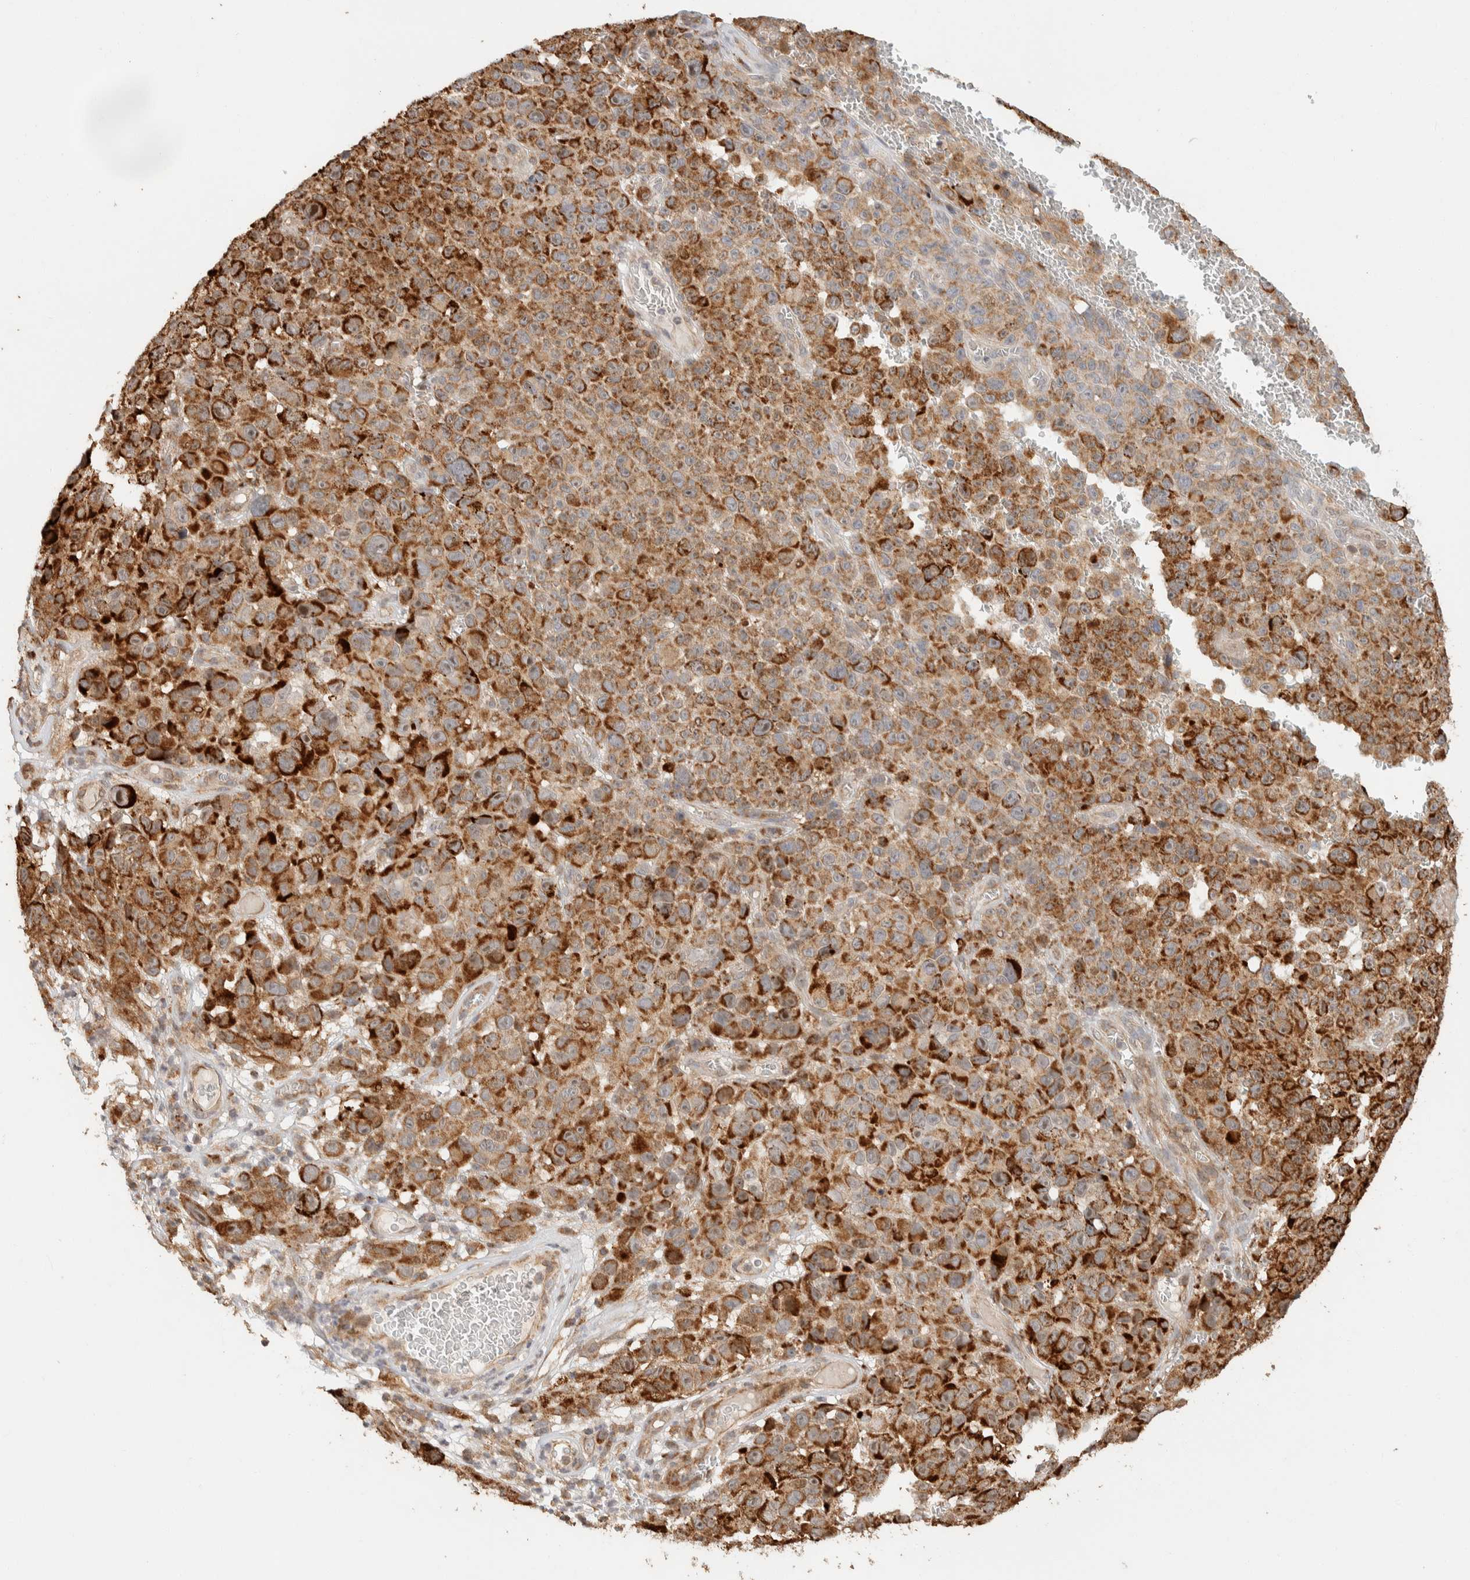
{"staining": {"intensity": "moderate", "quantity": ">75%", "location": "cytoplasmic/membranous"}, "tissue": "melanoma", "cell_type": "Tumor cells", "image_type": "cancer", "snomed": [{"axis": "morphology", "description": "Malignant melanoma, NOS"}, {"axis": "topography", "description": "Skin"}], "caption": "Immunohistochemistry histopathology image of human malignant melanoma stained for a protein (brown), which shows medium levels of moderate cytoplasmic/membranous positivity in about >75% of tumor cells.", "gene": "KIF9", "patient": {"sex": "female", "age": 82}}